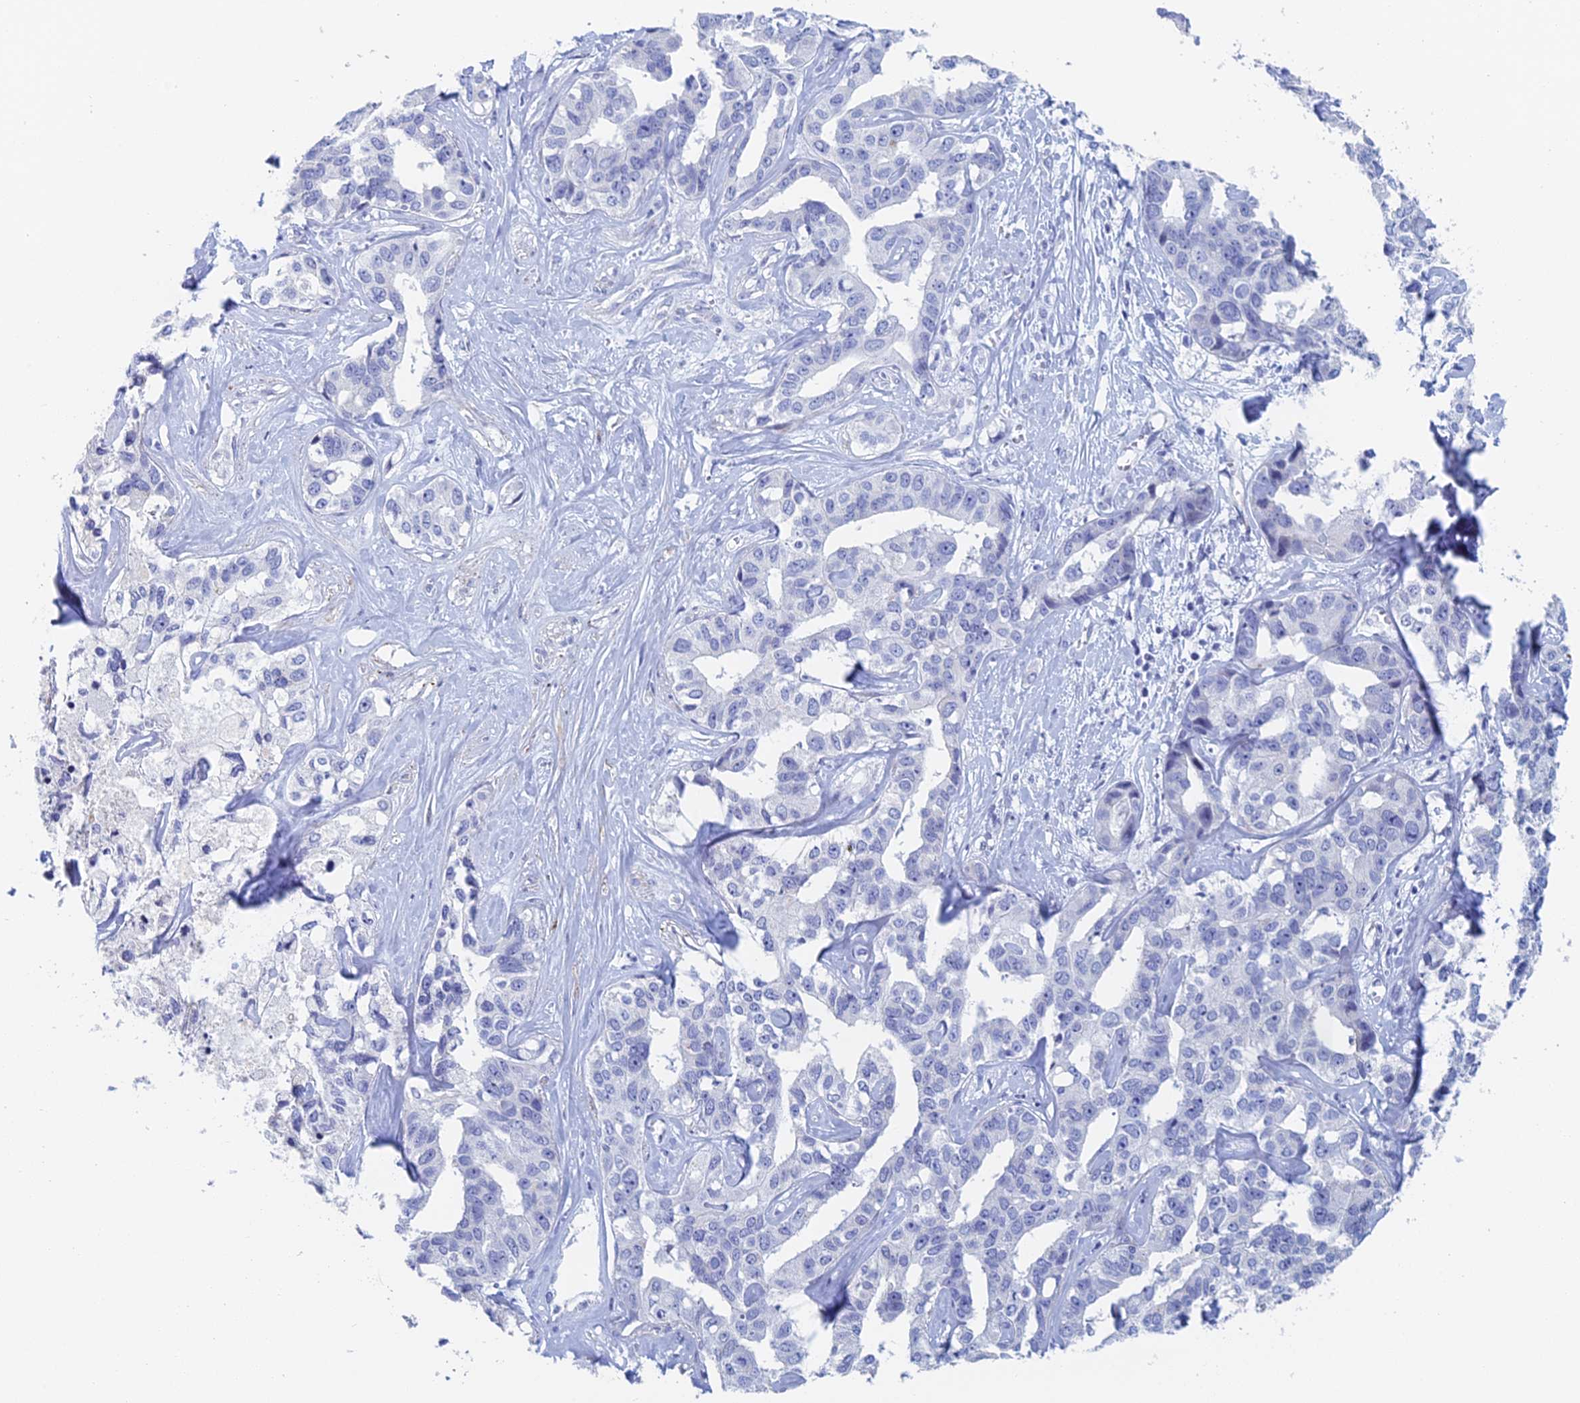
{"staining": {"intensity": "negative", "quantity": "none", "location": "none"}, "tissue": "liver cancer", "cell_type": "Tumor cells", "image_type": "cancer", "snomed": [{"axis": "morphology", "description": "Cholangiocarcinoma"}, {"axis": "topography", "description": "Liver"}], "caption": "Human cholangiocarcinoma (liver) stained for a protein using immunohistochemistry shows no positivity in tumor cells.", "gene": "KCNK18", "patient": {"sex": "male", "age": 59}}